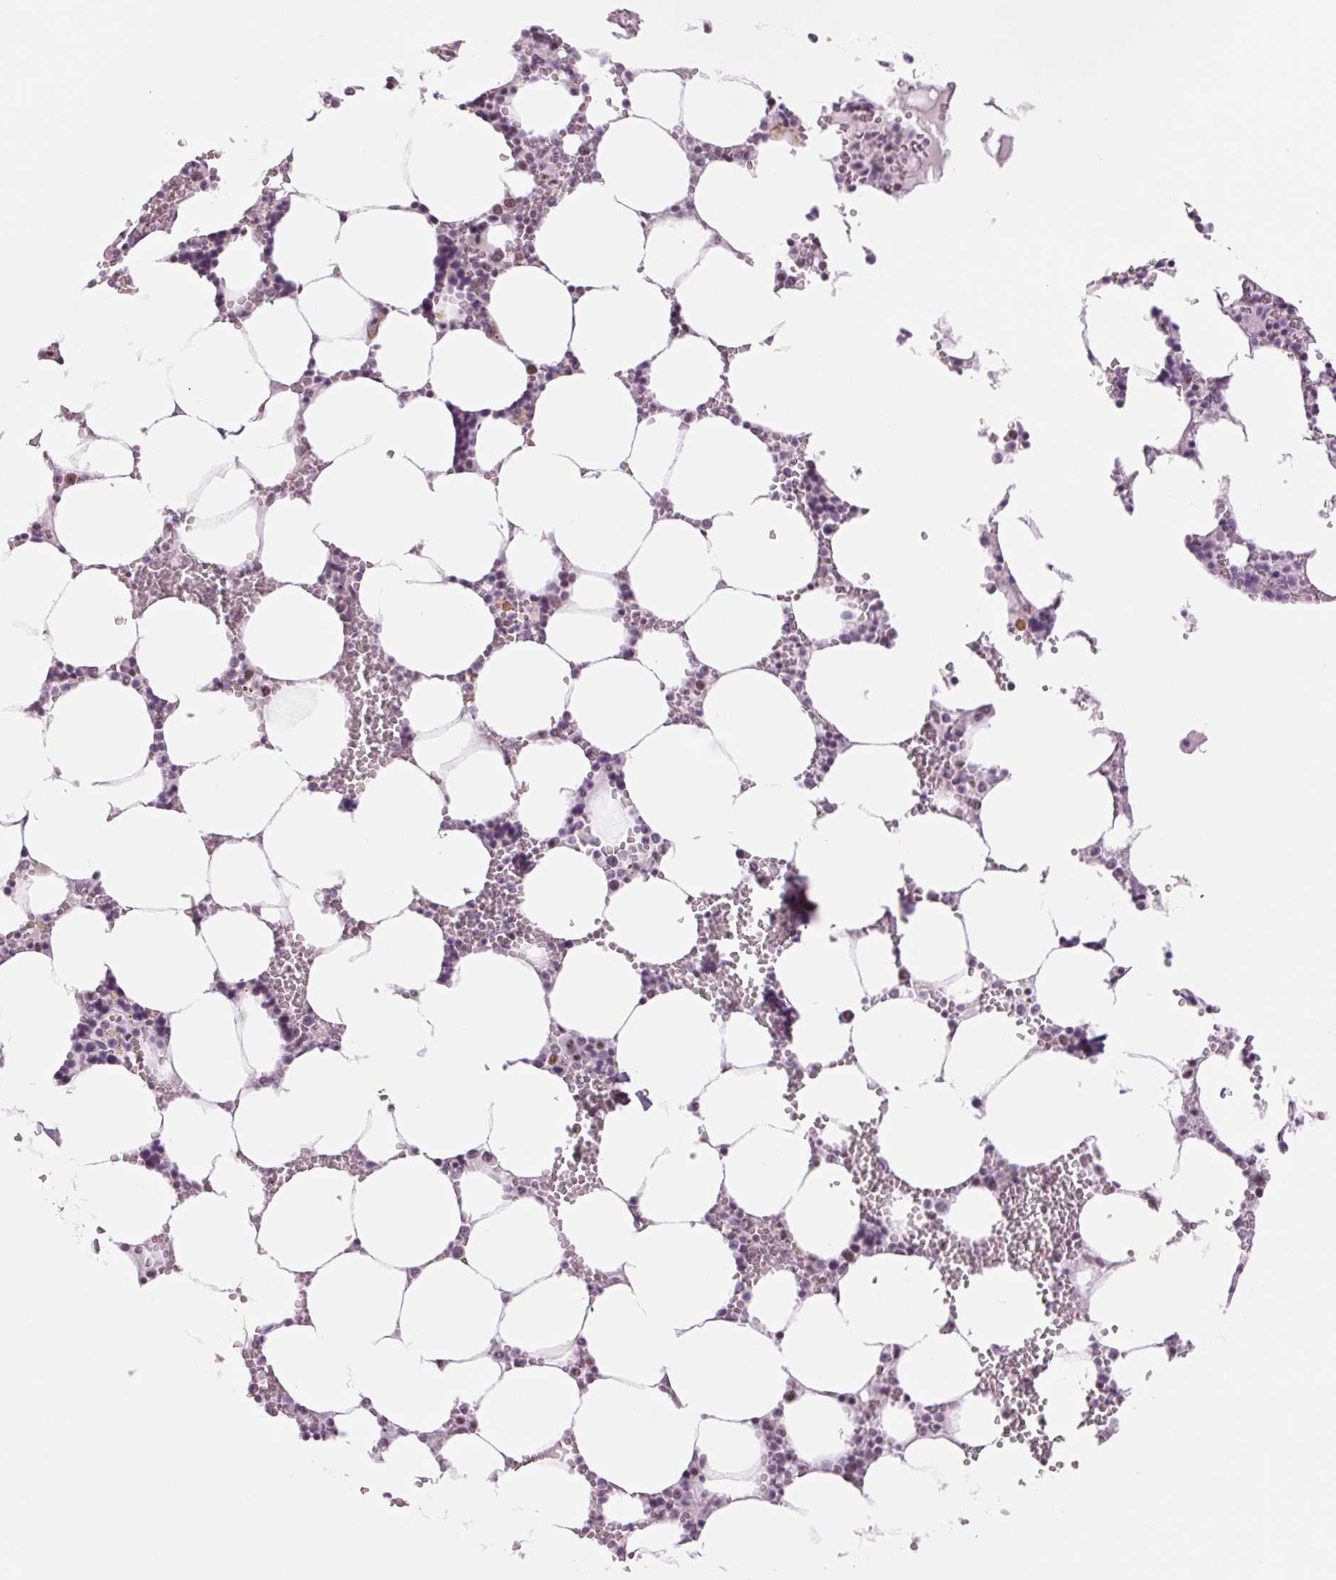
{"staining": {"intensity": "moderate", "quantity": "<25%", "location": "nuclear"}, "tissue": "bone marrow", "cell_type": "Hematopoietic cells", "image_type": "normal", "snomed": [{"axis": "morphology", "description": "Normal tissue, NOS"}, {"axis": "topography", "description": "Bone marrow"}], "caption": "This is a micrograph of immunohistochemistry staining of normal bone marrow, which shows moderate expression in the nuclear of hematopoietic cells.", "gene": "ZC3H14", "patient": {"sex": "male", "age": 64}}